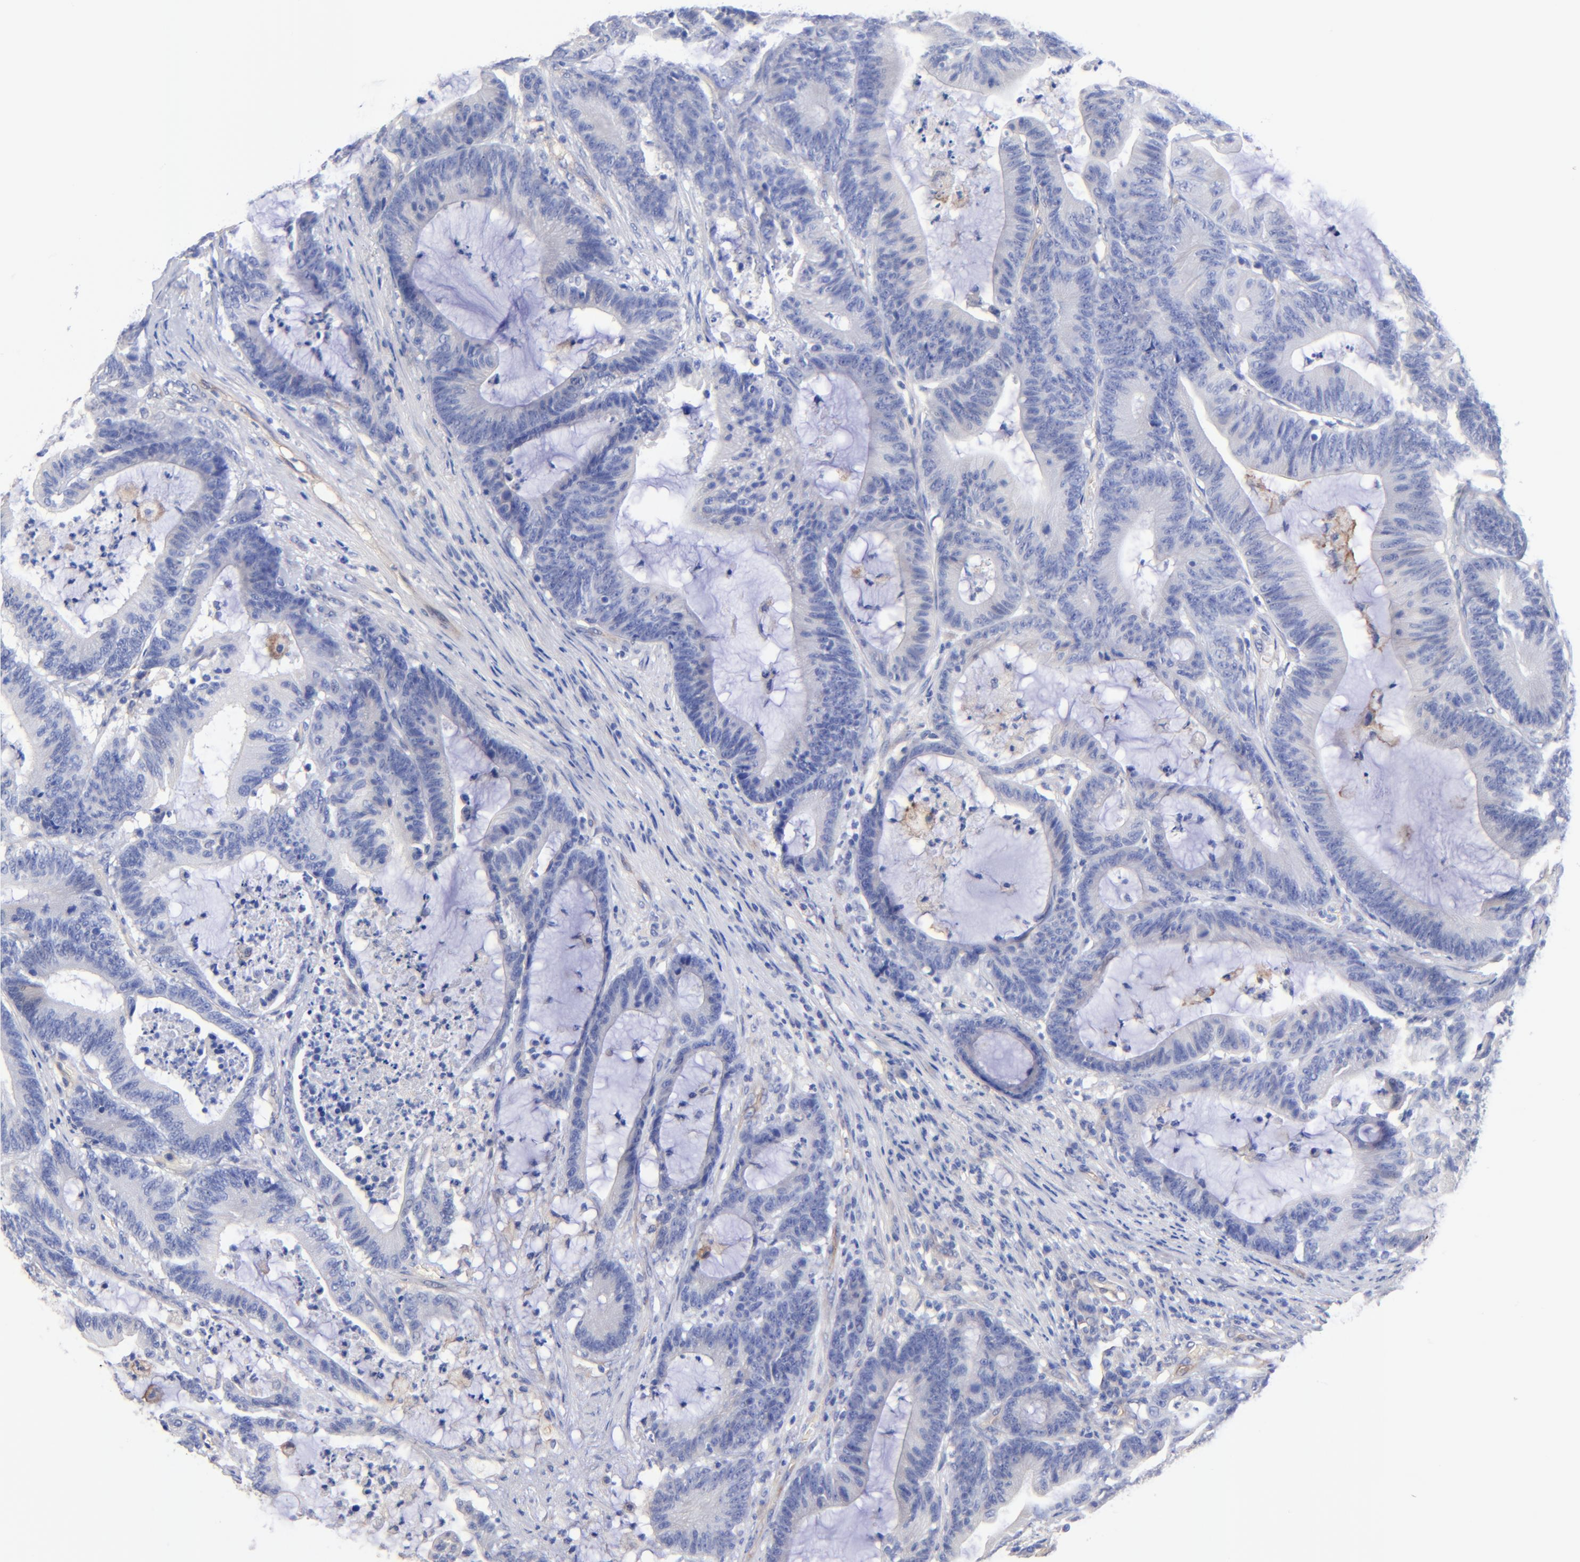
{"staining": {"intensity": "negative", "quantity": "none", "location": "none"}, "tissue": "colorectal cancer", "cell_type": "Tumor cells", "image_type": "cancer", "snomed": [{"axis": "morphology", "description": "Adenocarcinoma, NOS"}, {"axis": "topography", "description": "Colon"}], "caption": "This is an IHC micrograph of colorectal cancer. There is no staining in tumor cells.", "gene": "SLC44A2", "patient": {"sex": "female", "age": 84}}